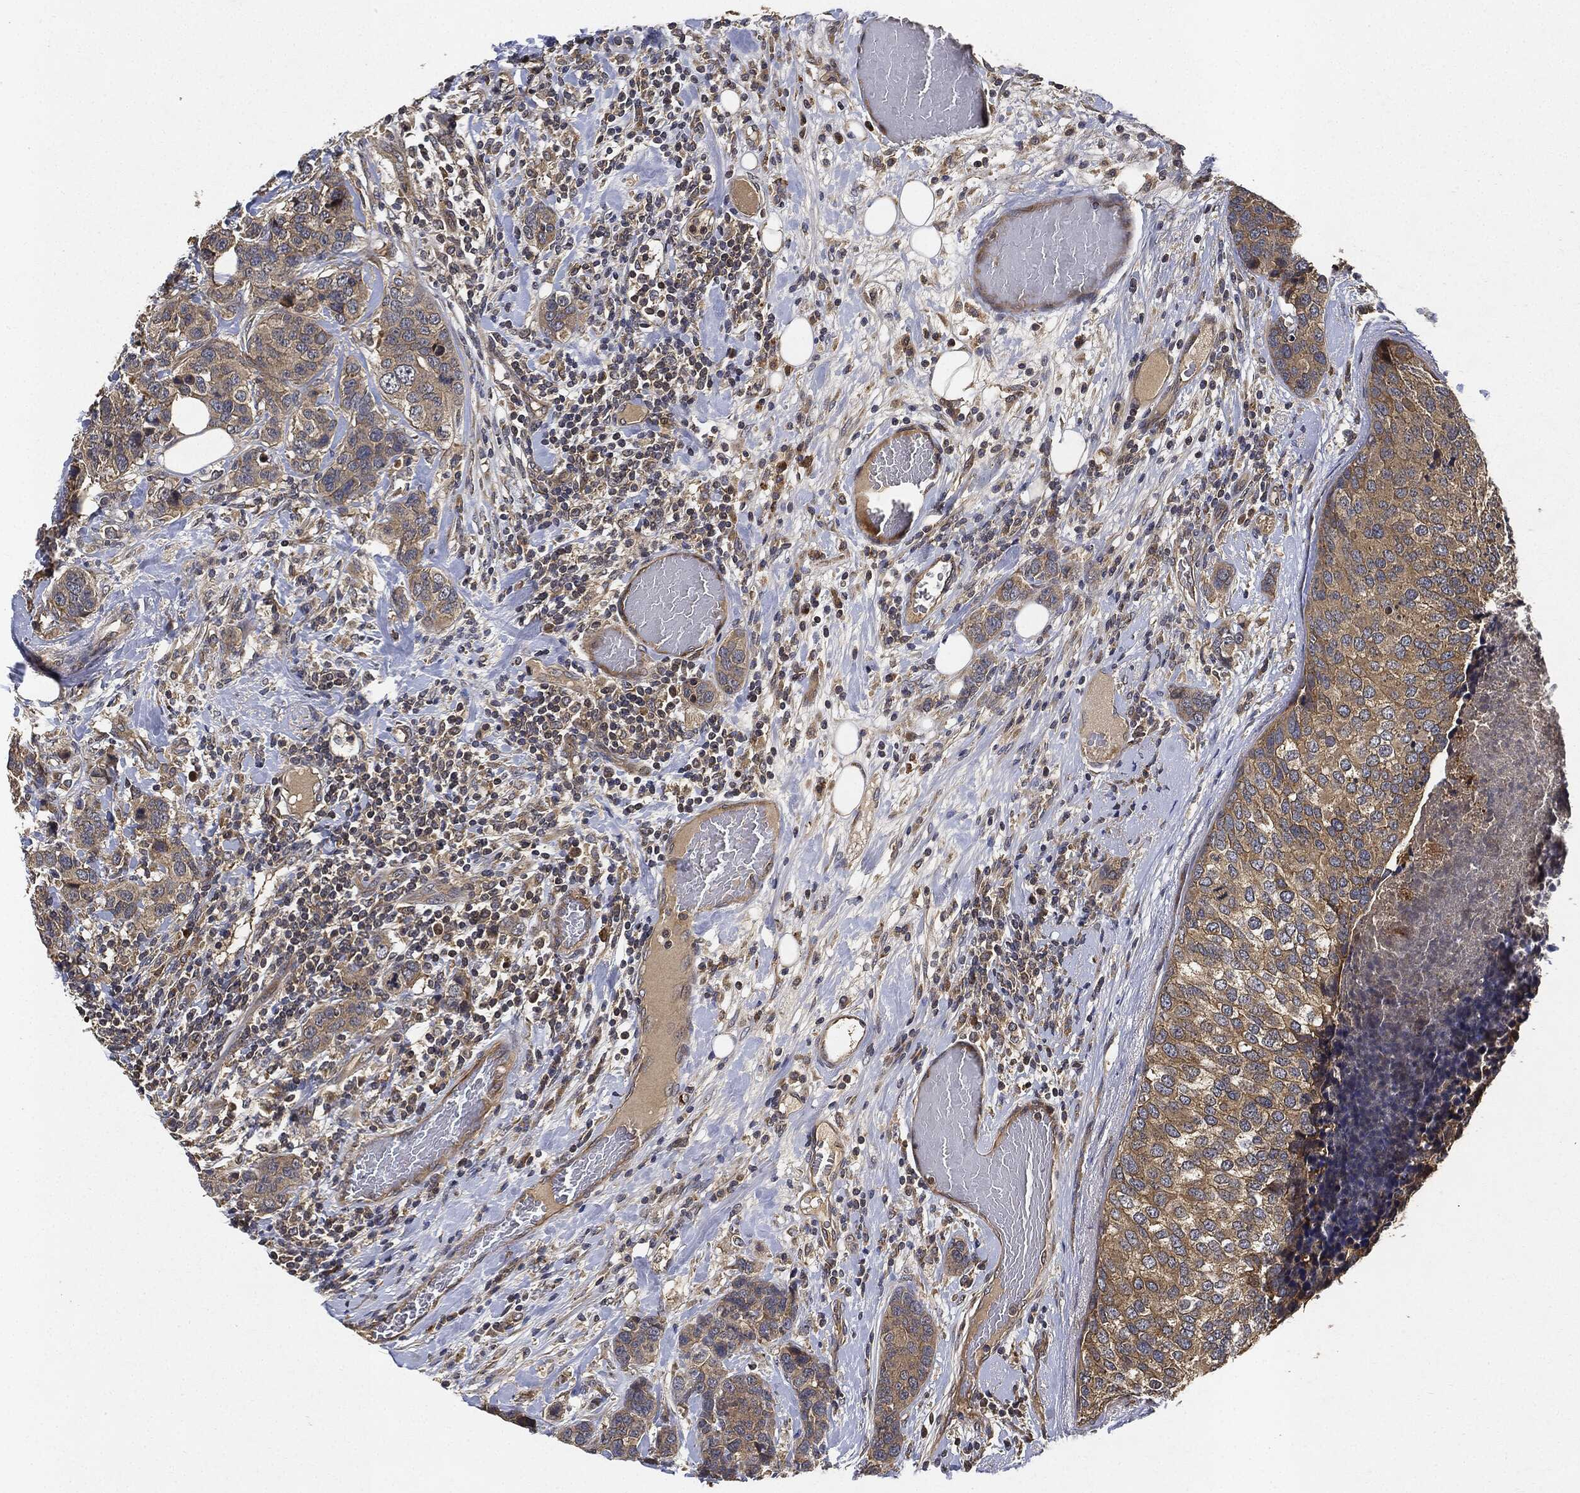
{"staining": {"intensity": "weak", "quantity": ">75%", "location": "cytoplasmic/membranous"}, "tissue": "breast cancer", "cell_type": "Tumor cells", "image_type": "cancer", "snomed": [{"axis": "morphology", "description": "Lobular carcinoma"}, {"axis": "topography", "description": "Breast"}], "caption": "Lobular carcinoma (breast) stained with DAB immunohistochemistry displays low levels of weak cytoplasmic/membranous staining in about >75% of tumor cells.", "gene": "MLST8", "patient": {"sex": "female", "age": 59}}